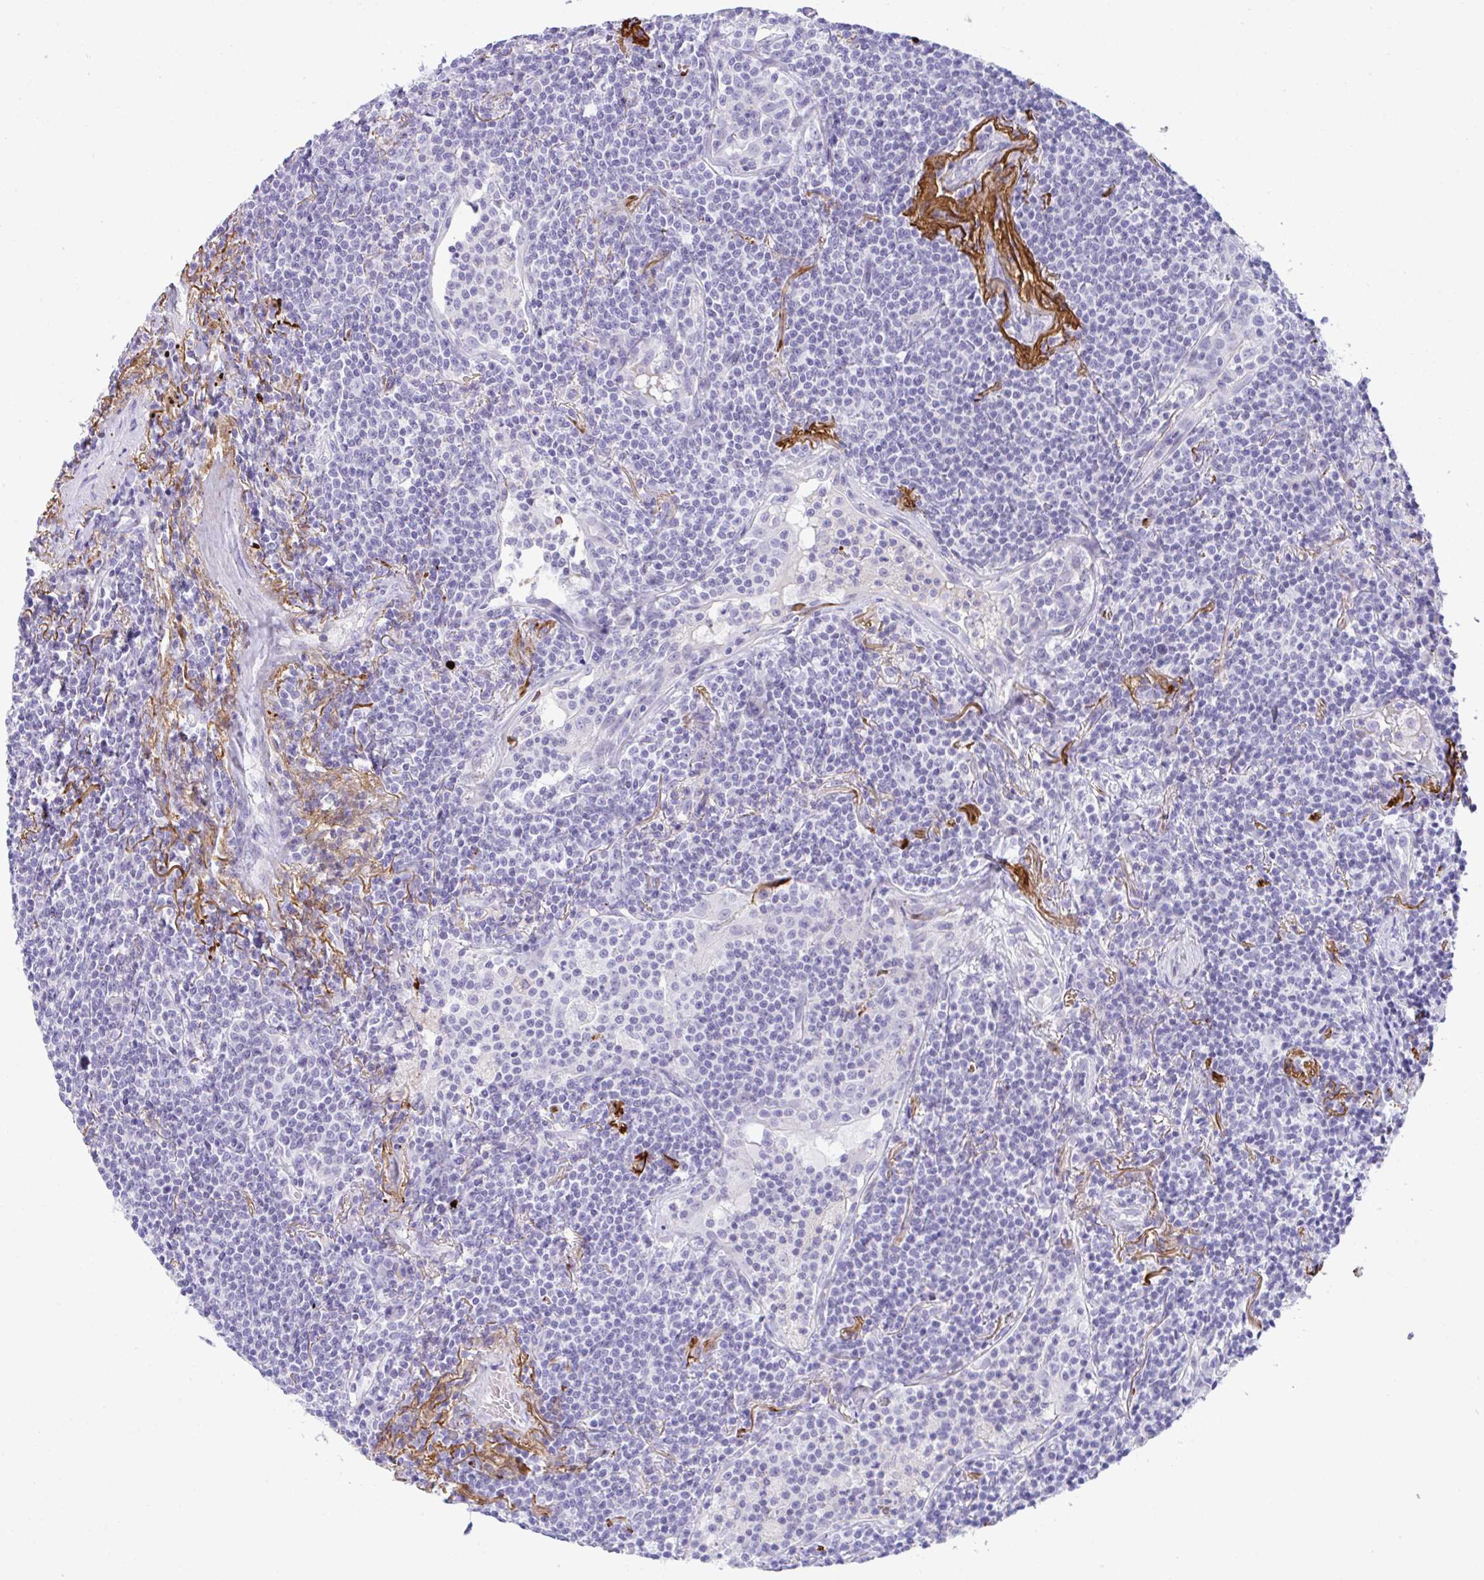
{"staining": {"intensity": "negative", "quantity": "none", "location": "none"}, "tissue": "lymphoma", "cell_type": "Tumor cells", "image_type": "cancer", "snomed": [{"axis": "morphology", "description": "Malignant lymphoma, non-Hodgkin's type, Low grade"}, {"axis": "topography", "description": "Lung"}], "caption": "The micrograph shows no significant positivity in tumor cells of malignant lymphoma, non-Hodgkin's type (low-grade).", "gene": "KMT2E", "patient": {"sex": "female", "age": 71}}